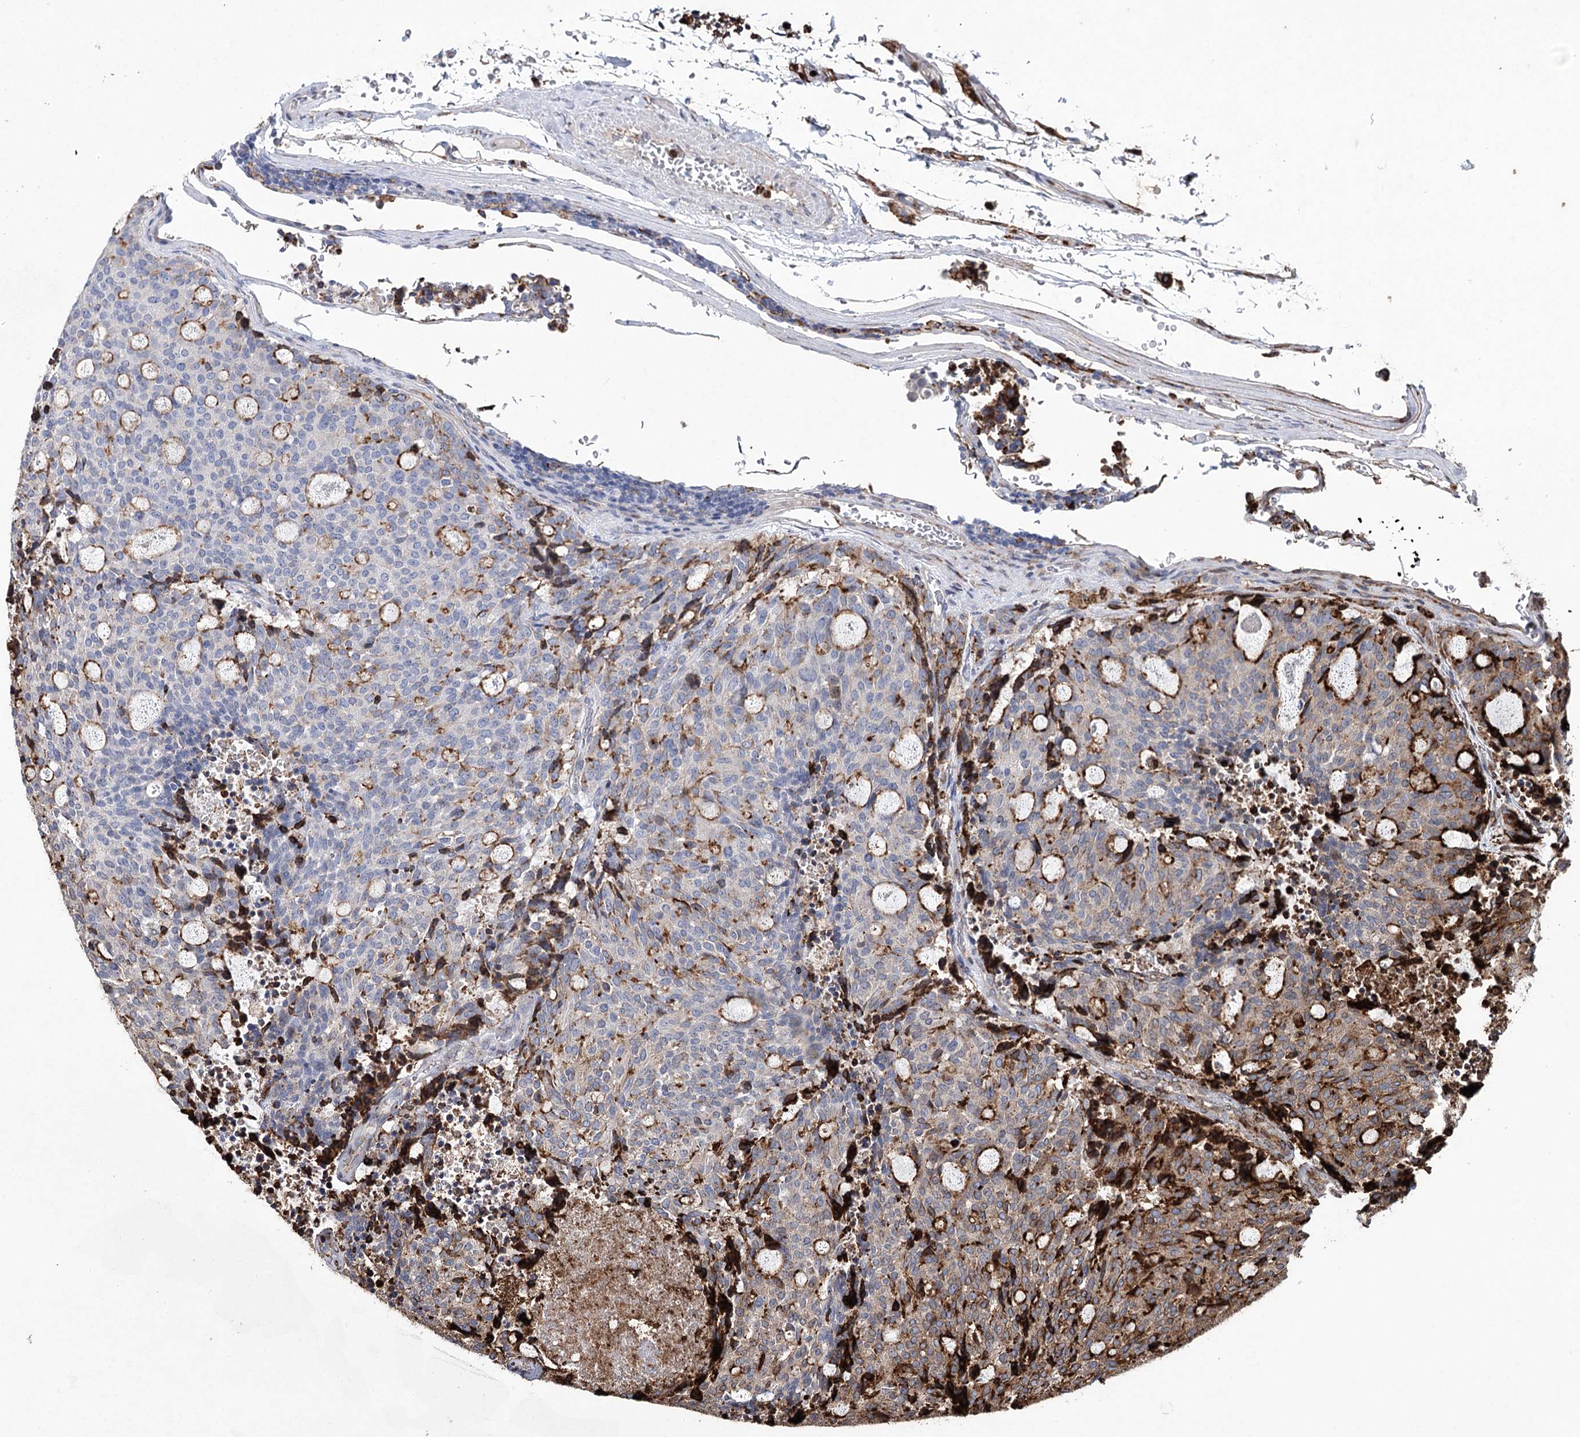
{"staining": {"intensity": "moderate", "quantity": "<25%", "location": "cytoplasmic/membranous"}, "tissue": "carcinoid", "cell_type": "Tumor cells", "image_type": "cancer", "snomed": [{"axis": "morphology", "description": "Carcinoid, malignant, NOS"}, {"axis": "topography", "description": "Pancreas"}], "caption": "Malignant carcinoid stained for a protein exhibits moderate cytoplasmic/membranous positivity in tumor cells.", "gene": "DCUN1D4", "patient": {"sex": "female", "age": 54}}